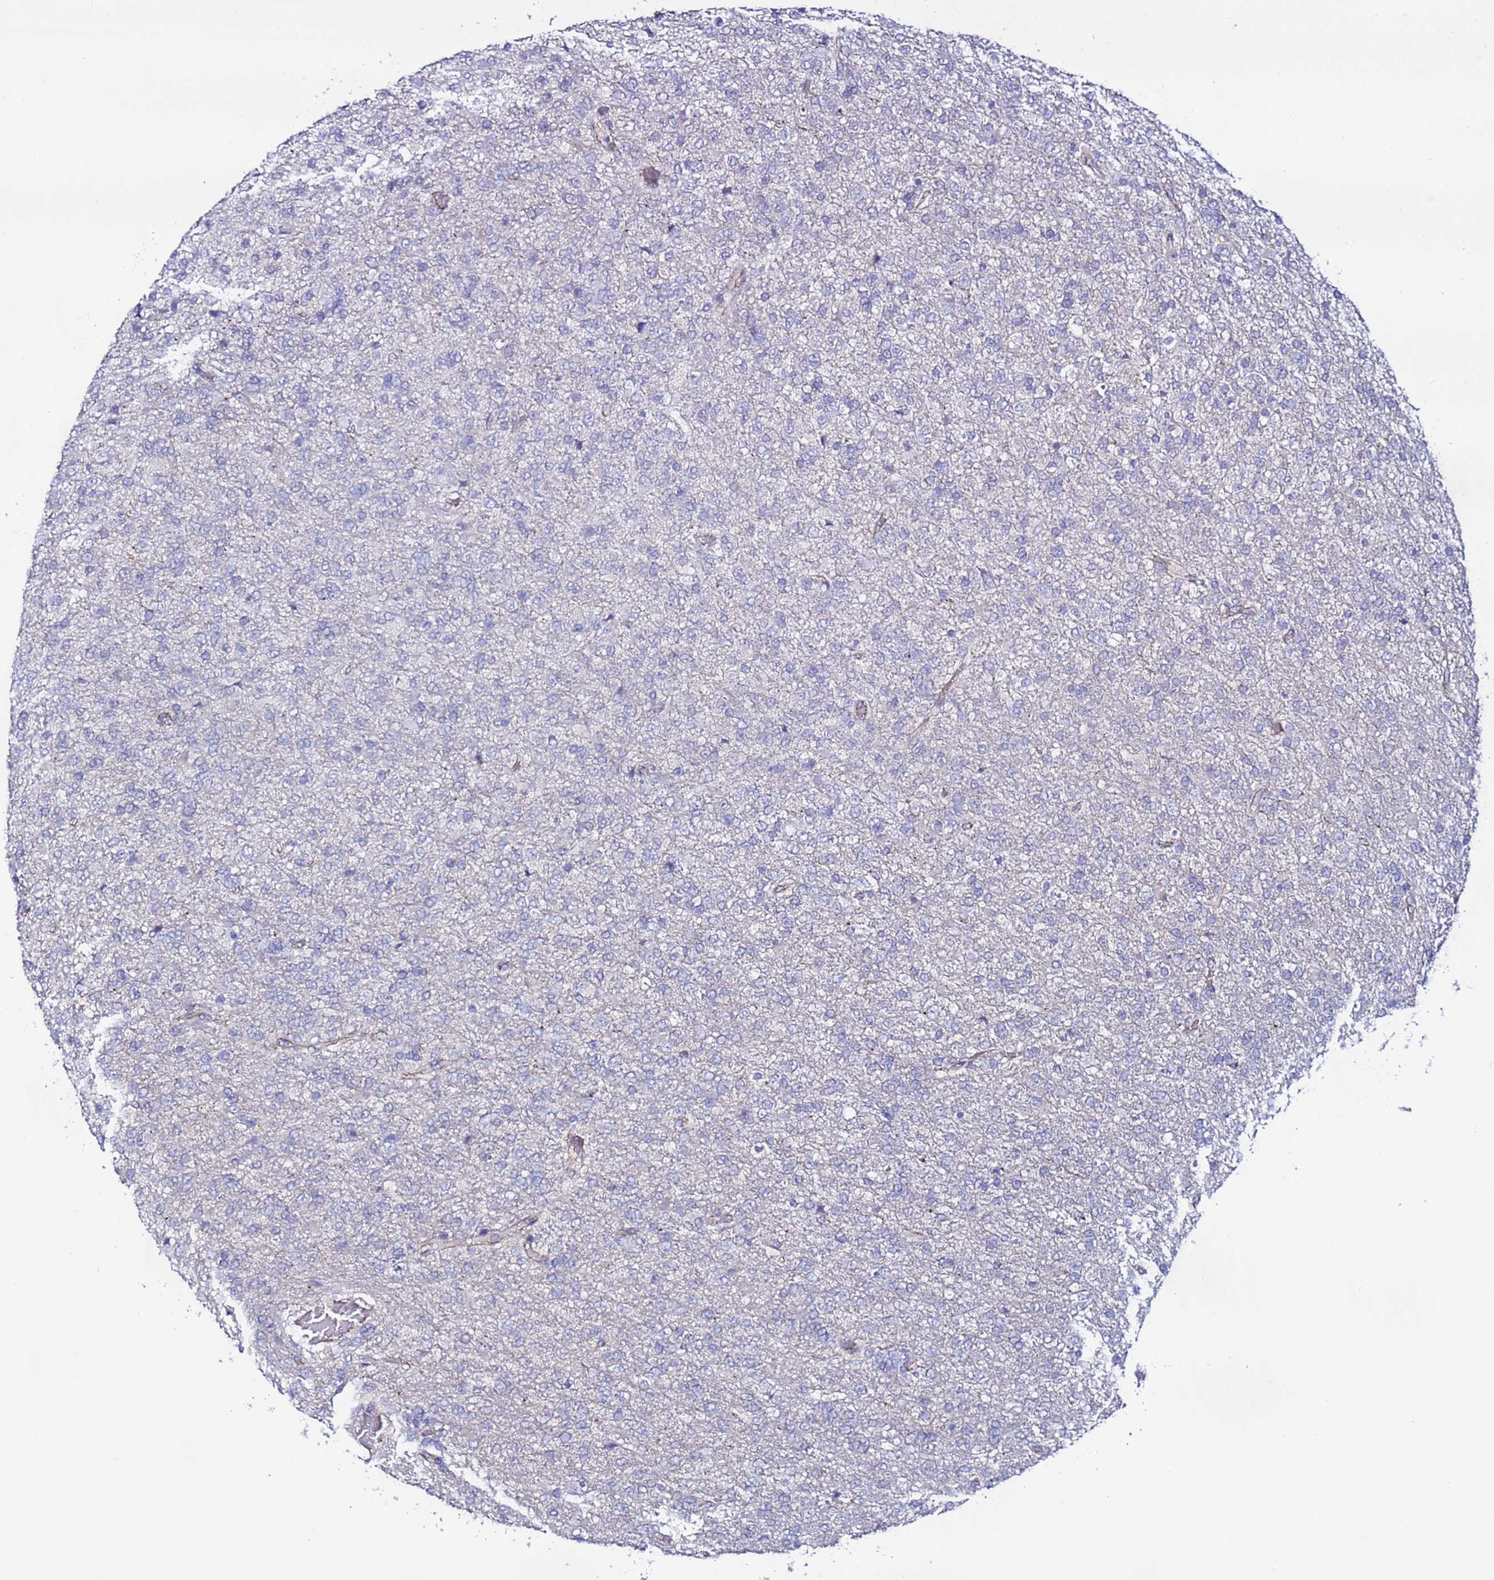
{"staining": {"intensity": "negative", "quantity": "none", "location": "none"}, "tissue": "glioma", "cell_type": "Tumor cells", "image_type": "cancer", "snomed": [{"axis": "morphology", "description": "Glioma, malignant, High grade"}, {"axis": "topography", "description": "Brain"}], "caption": "IHC photomicrograph of human malignant glioma (high-grade) stained for a protein (brown), which displays no positivity in tumor cells.", "gene": "TENM3", "patient": {"sex": "female", "age": 74}}